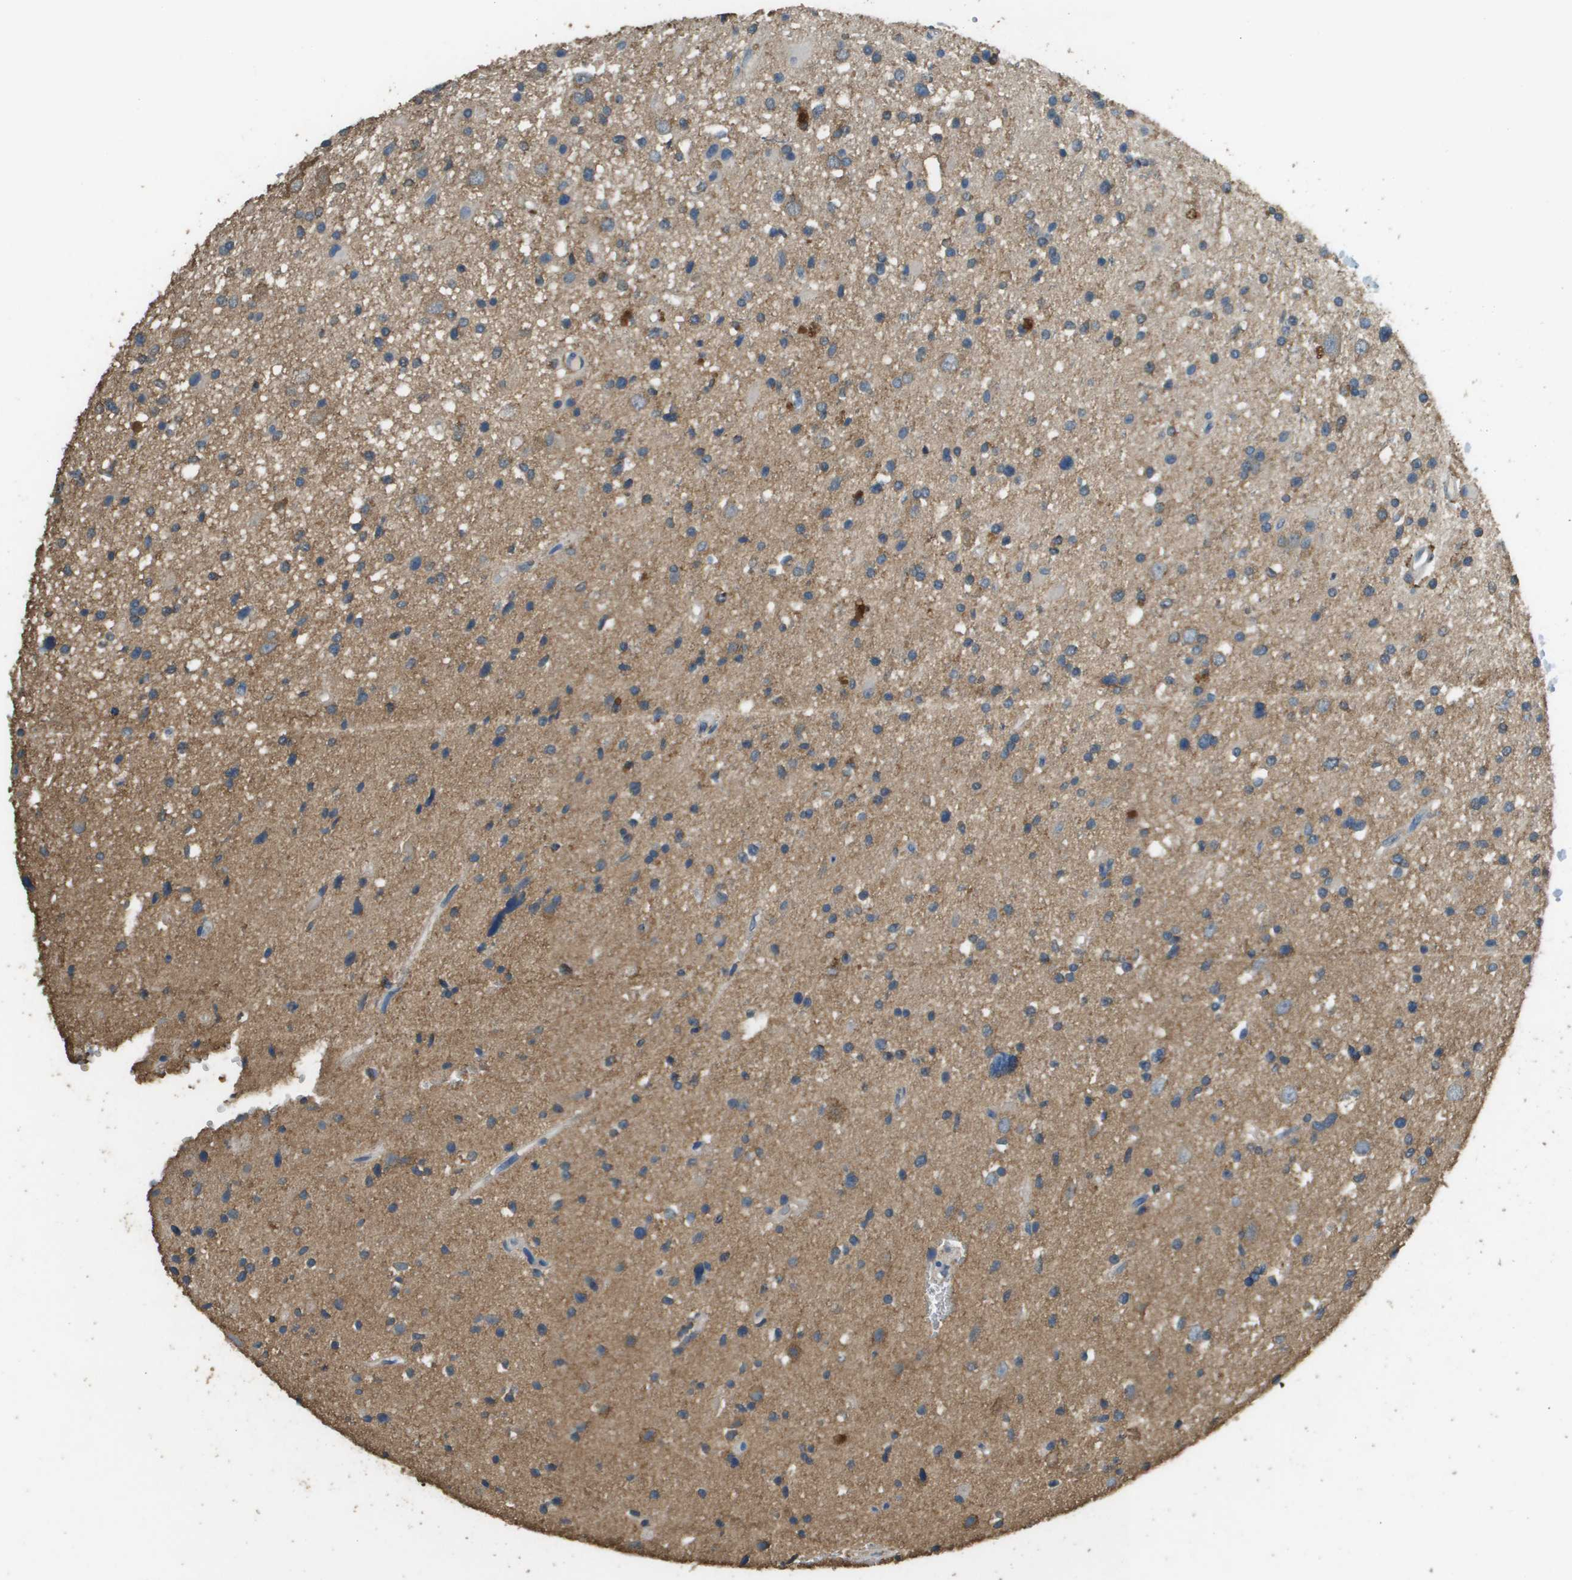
{"staining": {"intensity": "moderate", "quantity": "25%-75%", "location": "cytoplasmic/membranous"}, "tissue": "glioma", "cell_type": "Tumor cells", "image_type": "cancer", "snomed": [{"axis": "morphology", "description": "Glioma, malignant, High grade"}, {"axis": "topography", "description": "Brain"}], "caption": "Immunohistochemical staining of glioma exhibits medium levels of moderate cytoplasmic/membranous protein staining in approximately 25%-75% of tumor cells.", "gene": "MS4A7", "patient": {"sex": "male", "age": 33}}